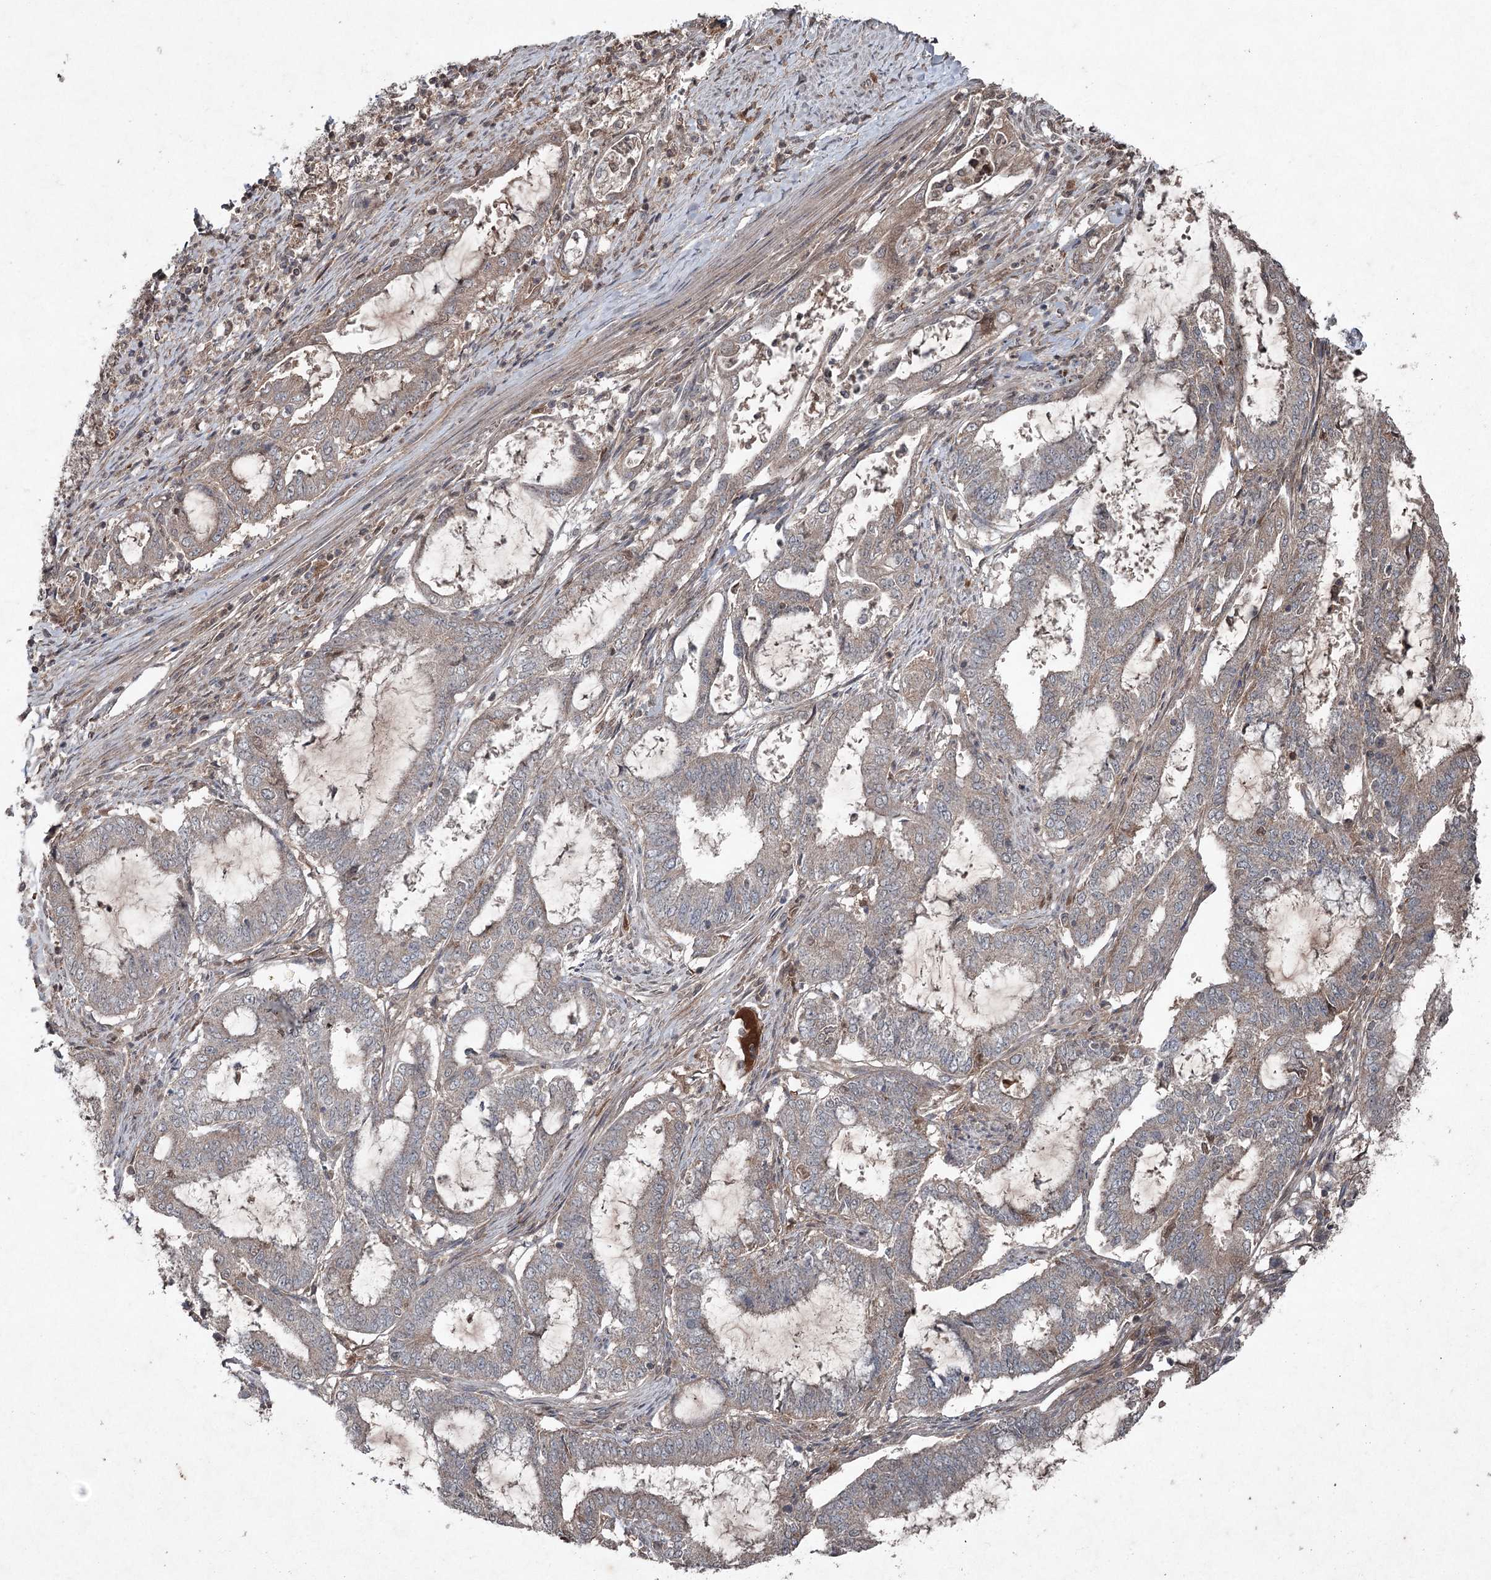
{"staining": {"intensity": "moderate", "quantity": "<25%", "location": "cytoplasmic/membranous"}, "tissue": "endometrial cancer", "cell_type": "Tumor cells", "image_type": "cancer", "snomed": [{"axis": "morphology", "description": "Adenocarcinoma, NOS"}, {"axis": "topography", "description": "Endometrium"}], "caption": "Immunohistochemical staining of human adenocarcinoma (endometrial) demonstrates low levels of moderate cytoplasmic/membranous positivity in approximately <25% of tumor cells. (DAB (3,3'-diaminobenzidine) IHC with brightfield microscopy, high magnification).", "gene": "PGLYRP2", "patient": {"sex": "female", "age": 51}}